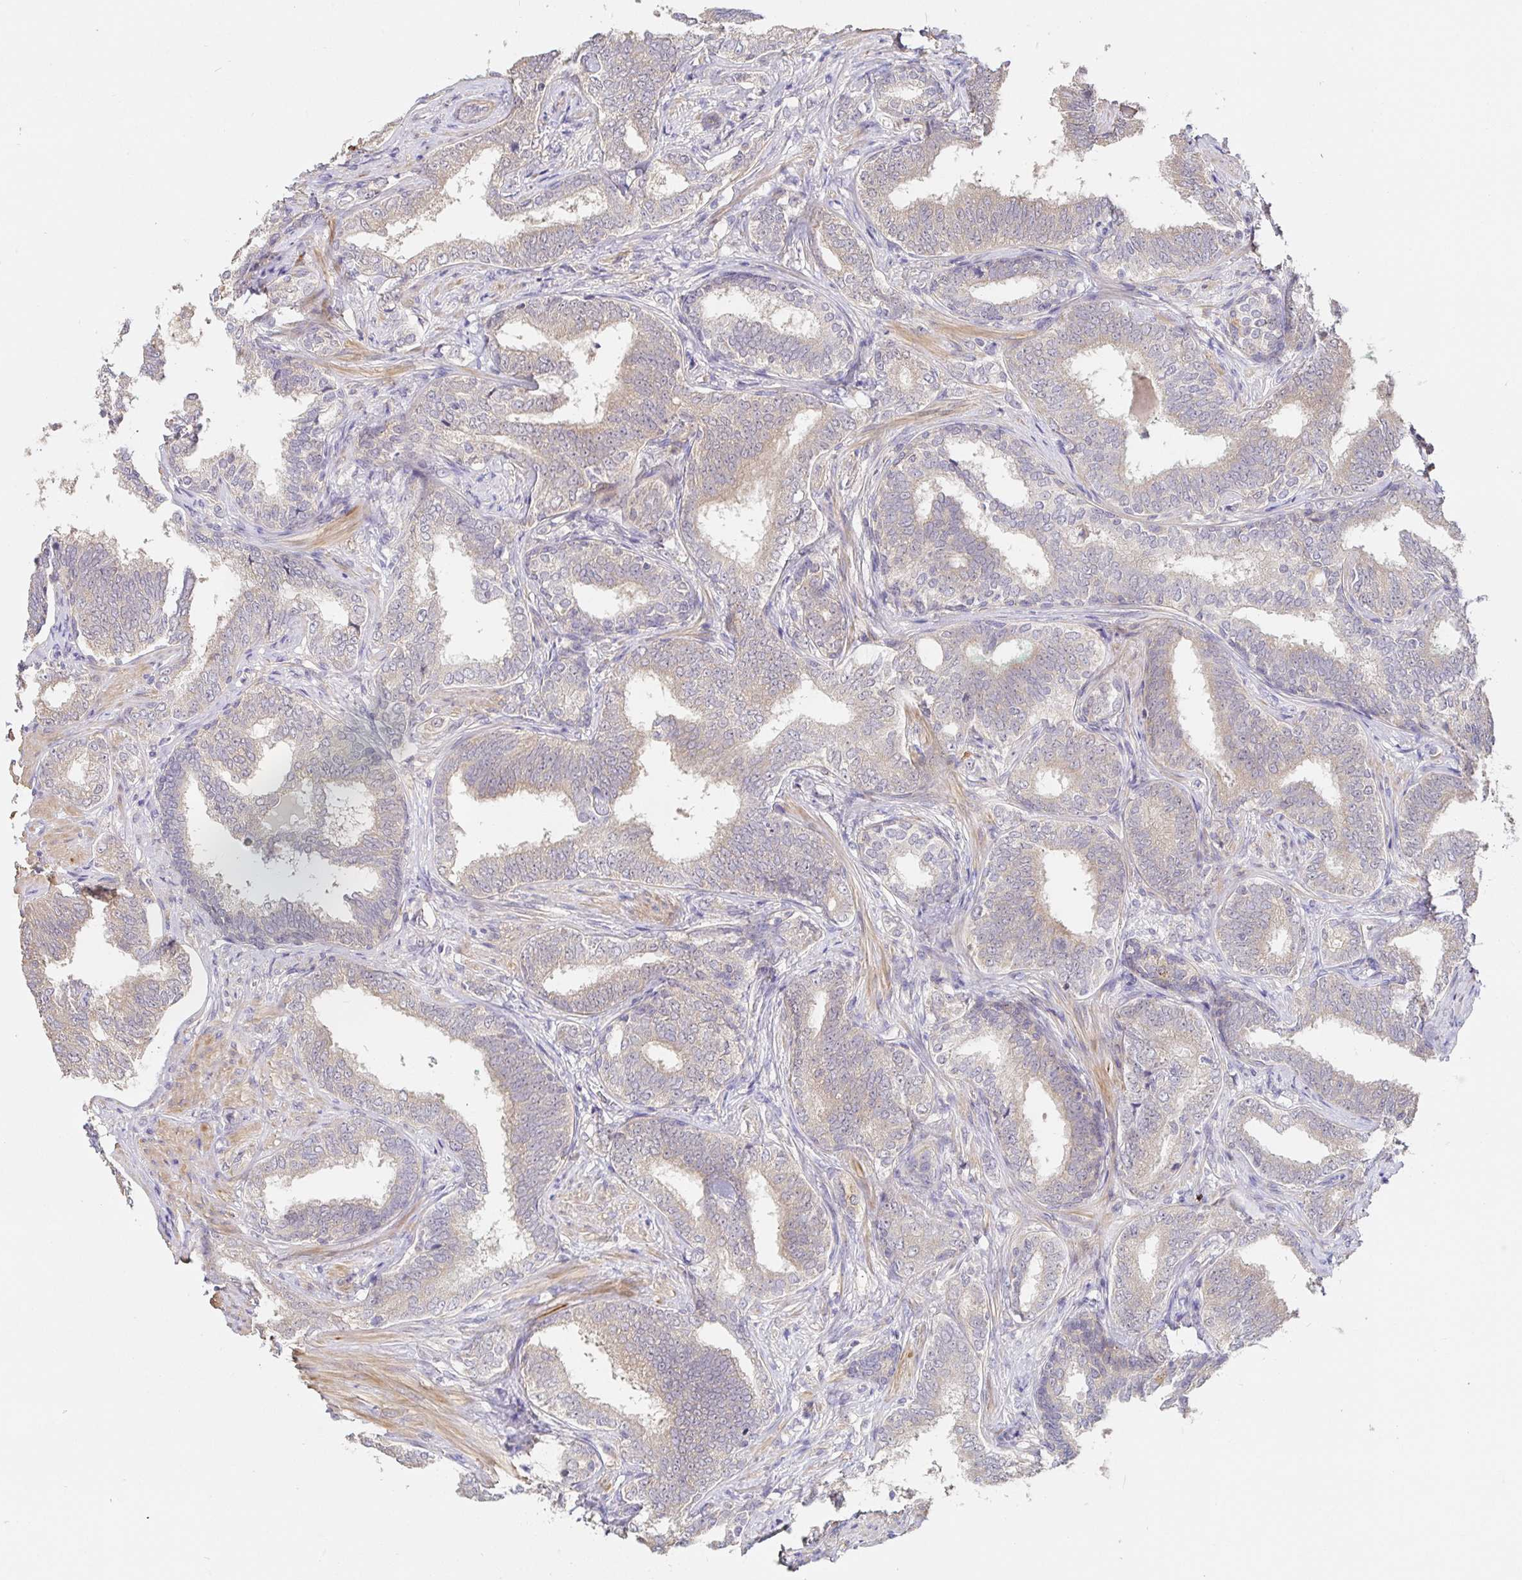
{"staining": {"intensity": "weak", "quantity": "25%-75%", "location": "cytoplasmic/membranous"}, "tissue": "prostate cancer", "cell_type": "Tumor cells", "image_type": "cancer", "snomed": [{"axis": "morphology", "description": "Adenocarcinoma, High grade"}, {"axis": "topography", "description": "Prostate"}], "caption": "Weak cytoplasmic/membranous positivity is identified in approximately 25%-75% of tumor cells in prostate adenocarcinoma (high-grade). (IHC, brightfield microscopy, high magnification).", "gene": "ZDHHC11", "patient": {"sex": "male", "age": 72}}